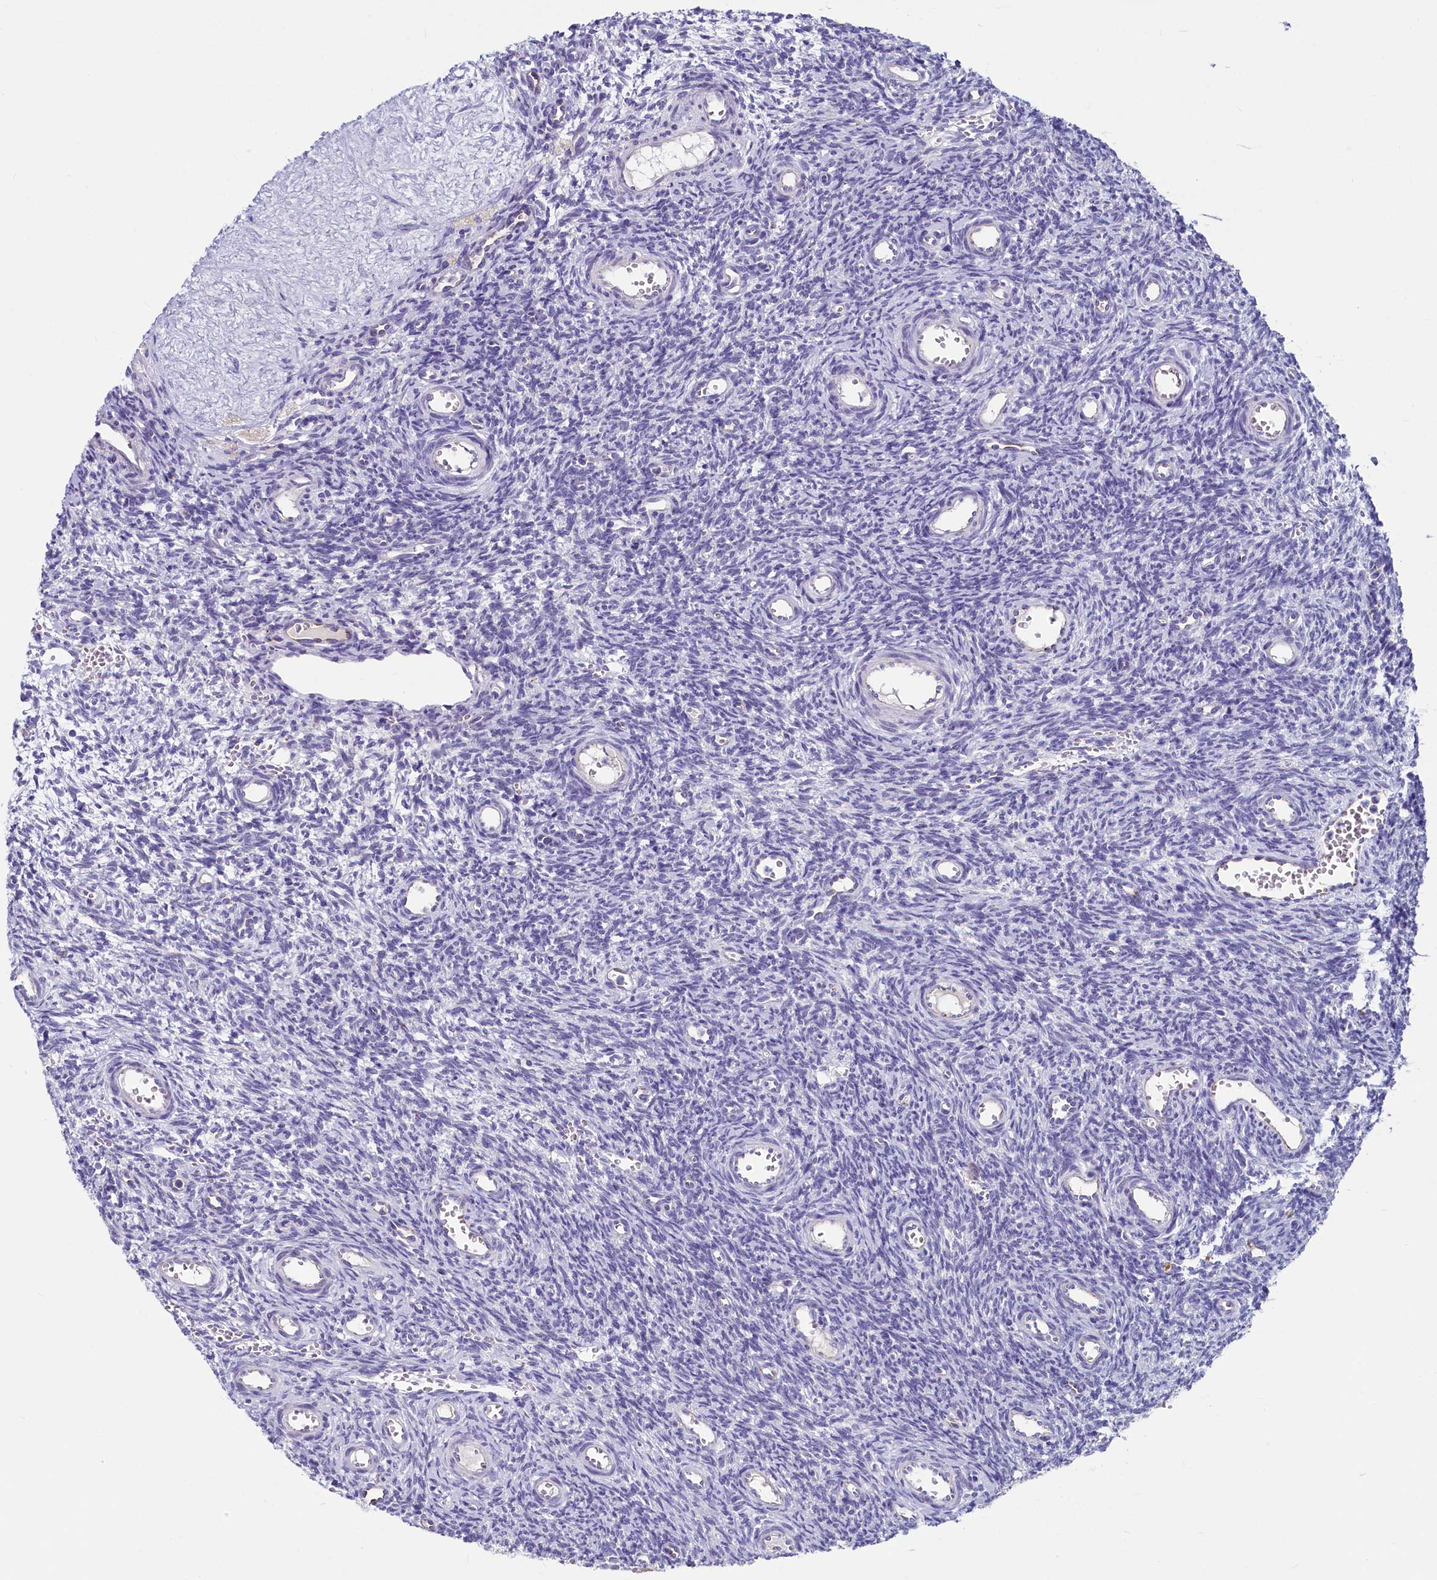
{"staining": {"intensity": "negative", "quantity": "none", "location": "none"}, "tissue": "ovary", "cell_type": "Ovarian stroma cells", "image_type": "normal", "snomed": [{"axis": "morphology", "description": "Normal tissue, NOS"}, {"axis": "topography", "description": "Ovary"}], "caption": "Immunohistochemical staining of unremarkable human ovary displays no significant staining in ovarian stroma cells. (Brightfield microscopy of DAB immunohistochemistry at high magnification).", "gene": "INSC", "patient": {"sex": "female", "age": 39}}